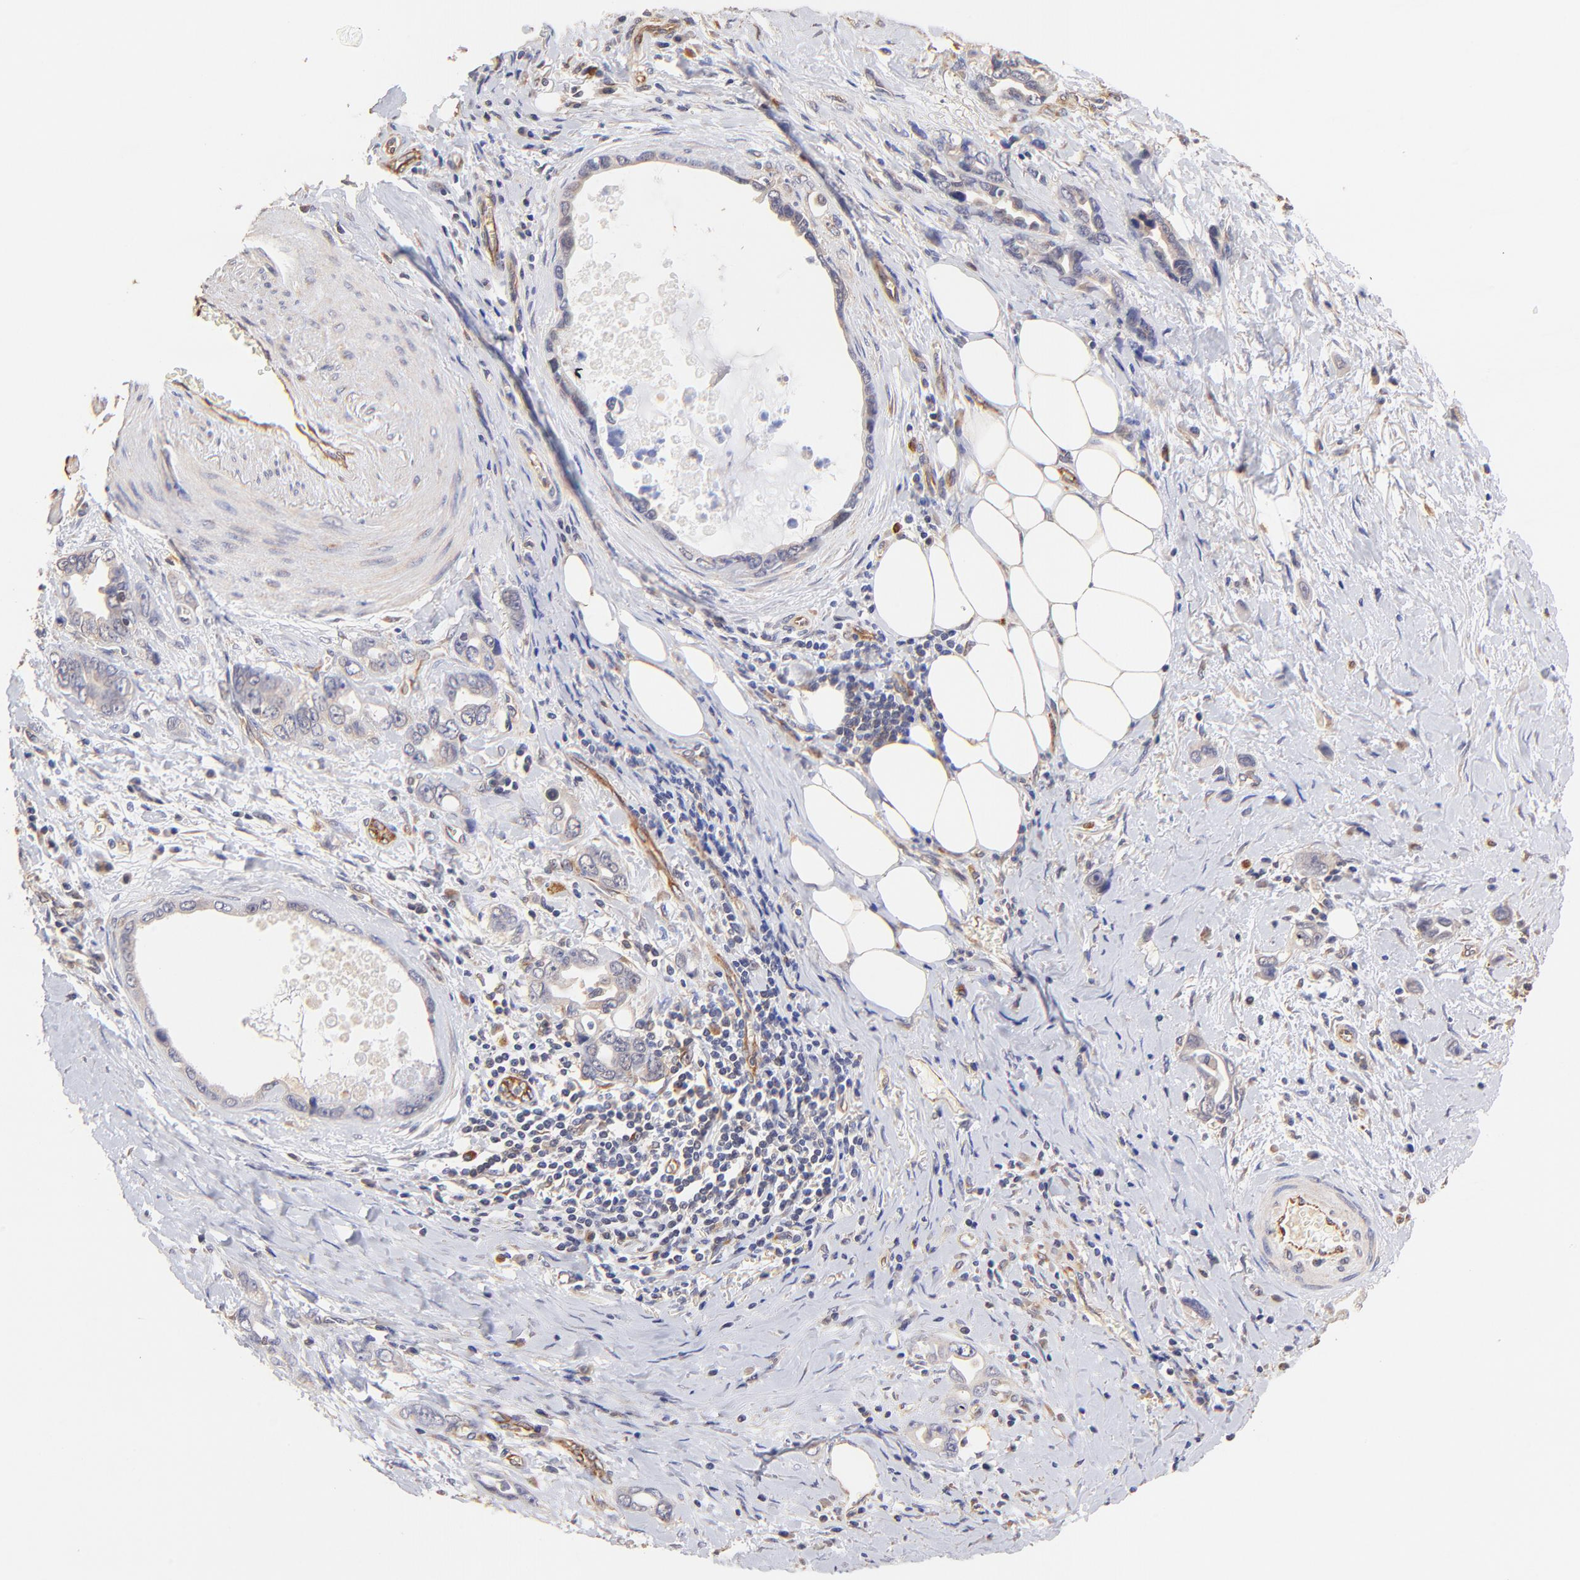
{"staining": {"intensity": "weak", "quantity": ">75%", "location": "cytoplasmic/membranous"}, "tissue": "stomach cancer", "cell_type": "Tumor cells", "image_type": "cancer", "snomed": [{"axis": "morphology", "description": "Adenocarcinoma, NOS"}, {"axis": "topography", "description": "Stomach"}], "caption": "An immunohistochemistry (IHC) image of tumor tissue is shown. Protein staining in brown labels weak cytoplasmic/membranous positivity in adenocarcinoma (stomach) within tumor cells. The protein of interest is shown in brown color, while the nuclei are stained blue.", "gene": "TNFAIP3", "patient": {"sex": "male", "age": 78}}